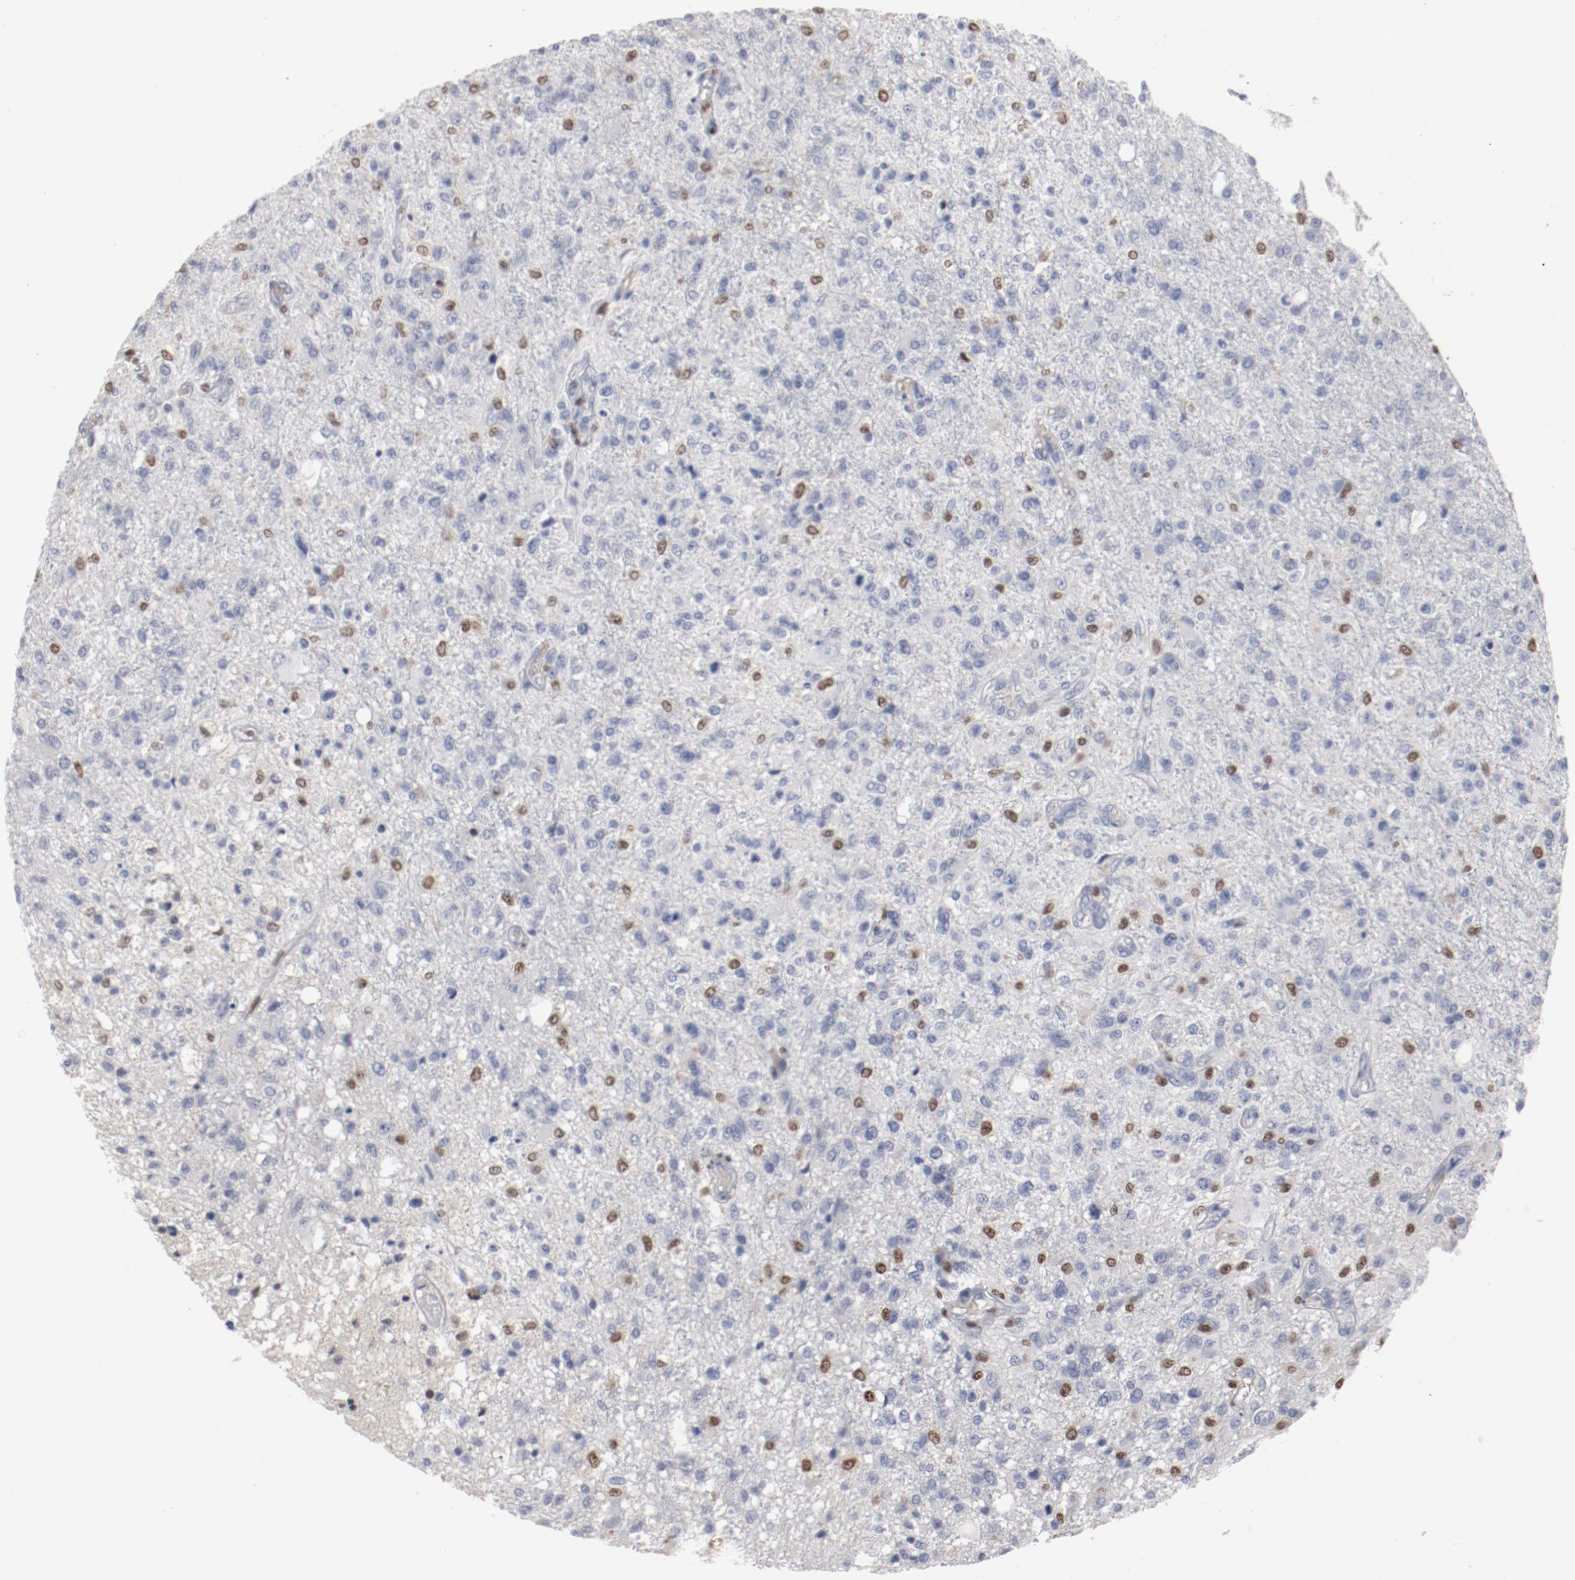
{"staining": {"intensity": "negative", "quantity": "none", "location": "none"}, "tissue": "glioma", "cell_type": "Tumor cells", "image_type": "cancer", "snomed": [{"axis": "morphology", "description": "Glioma, malignant, High grade"}, {"axis": "topography", "description": "Cerebral cortex"}], "caption": "The image demonstrates no staining of tumor cells in glioma.", "gene": "SPI1", "patient": {"sex": "male", "age": 76}}